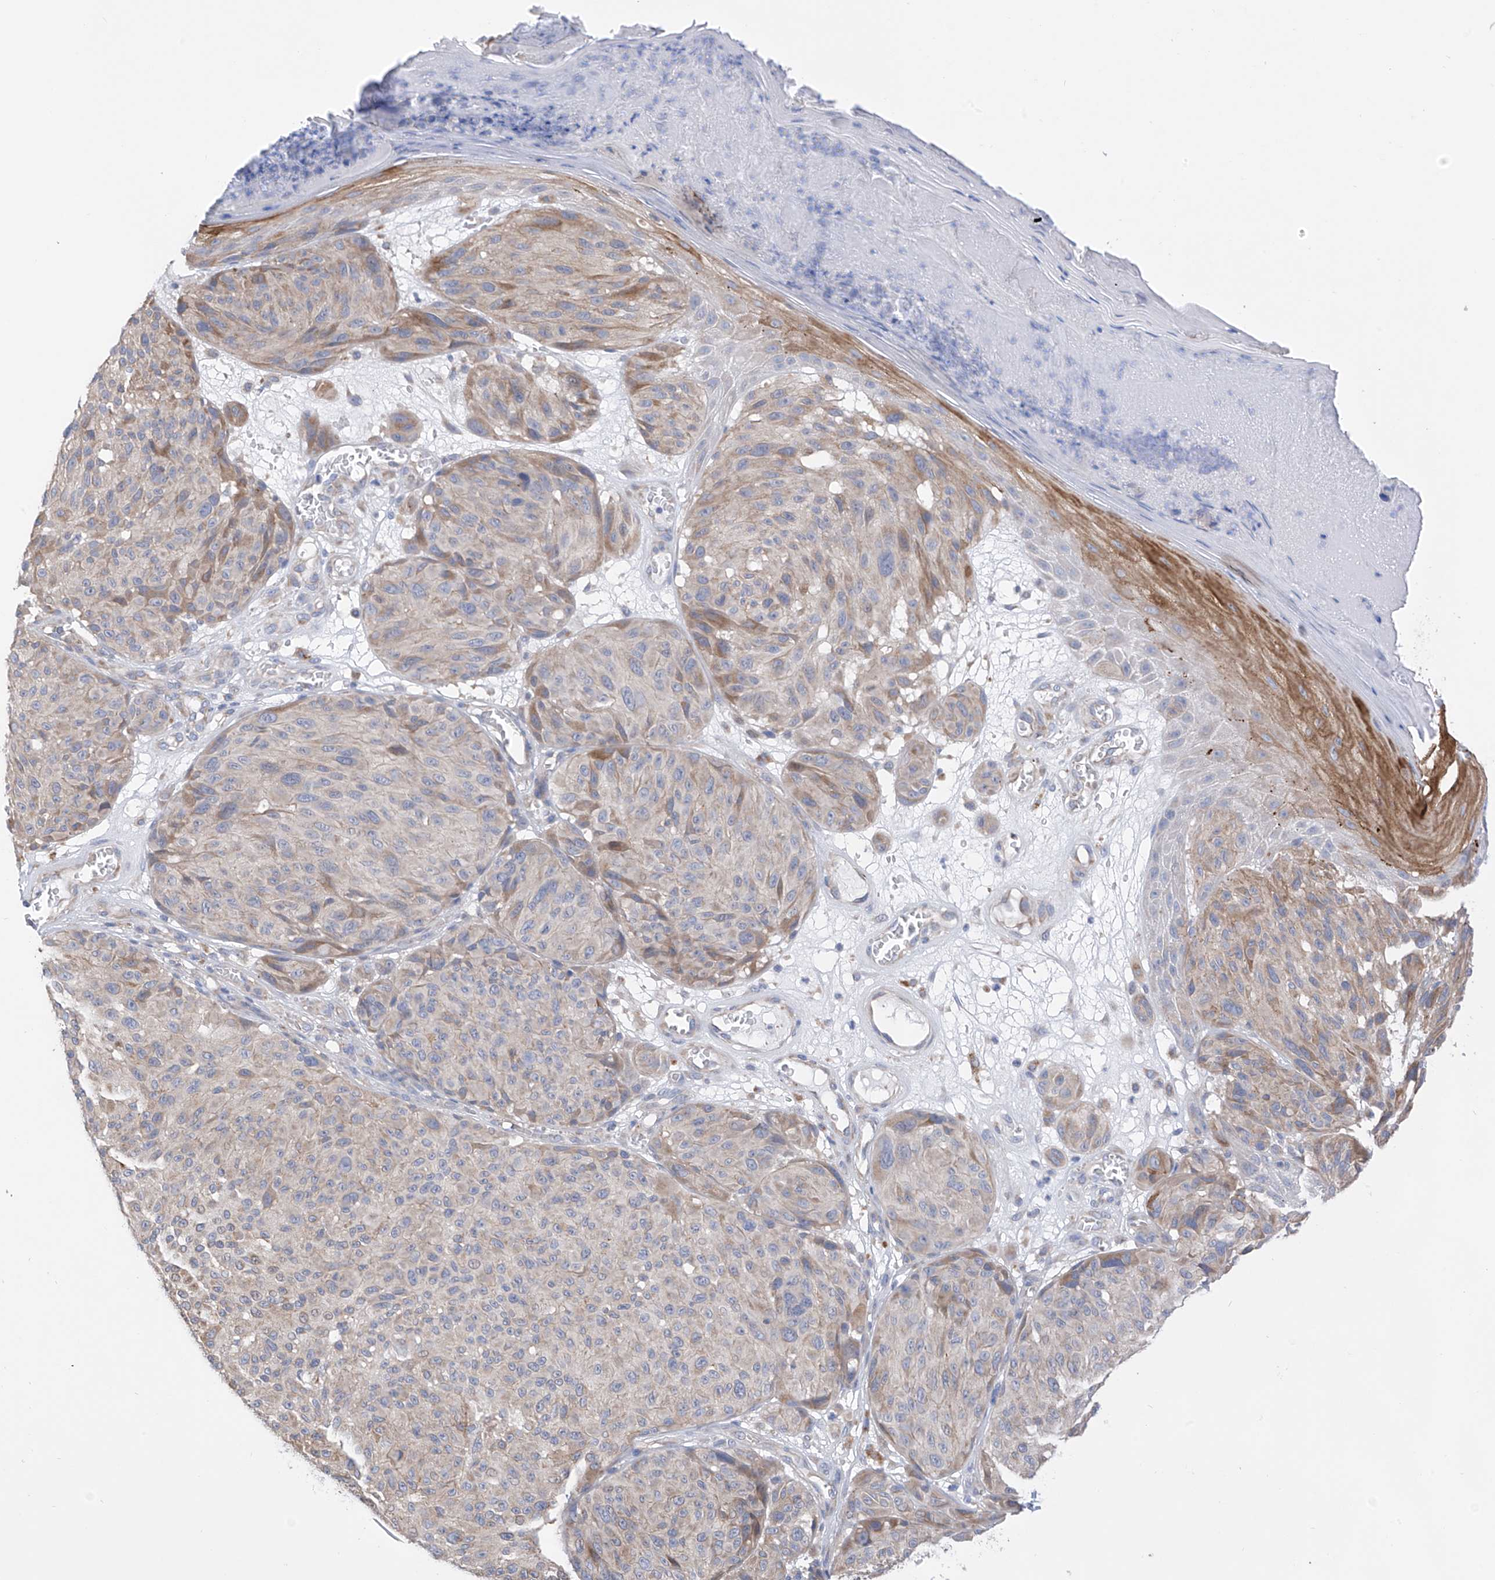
{"staining": {"intensity": "negative", "quantity": "none", "location": "none"}, "tissue": "melanoma", "cell_type": "Tumor cells", "image_type": "cancer", "snomed": [{"axis": "morphology", "description": "Malignant melanoma, NOS"}, {"axis": "topography", "description": "Skin"}], "caption": "An immunohistochemistry (IHC) photomicrograph of melanoma is shown. There is no staining in tumor cells of melanoma.", "gene": "REC8", "patient": {"sex": "male", "age": 83}}